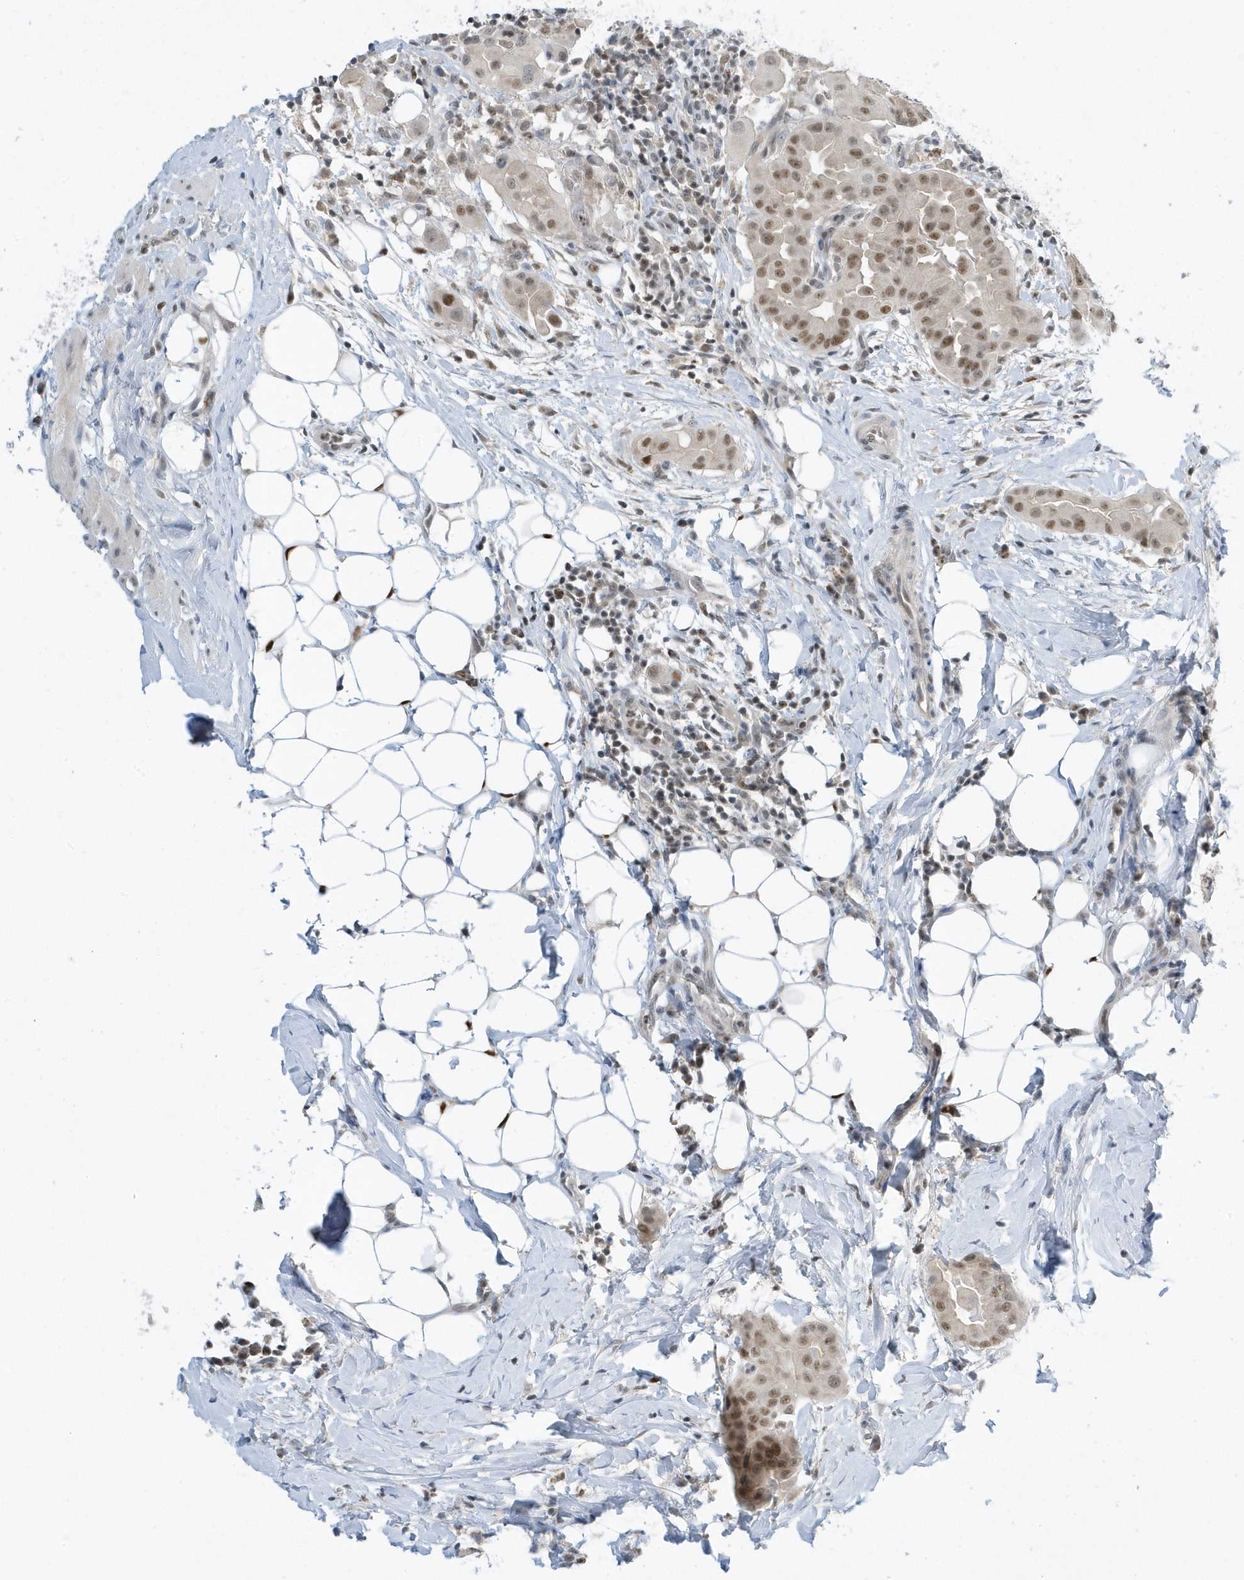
{"staining": {"intensity": "moderate", "quantity": ">75%", "location": "nuclear"}, "tissue": "thyroid cancer", "cell_type": "Tumor cells", "image_type": "cancer", "snomed": [{"axis": "morphology", "description": "Papillary adenocarcinoma, NOS"}, {"axis": "topography", "description": "Thyroid gland"}], "caption": "Immunohistochemistry (IHC) of thyroid cancer shows medium levels of moderate nuclear staining in about >75% of tumor cells.", "gene": "ZNF740", "patient": {"sex": "male", "age": 33}}